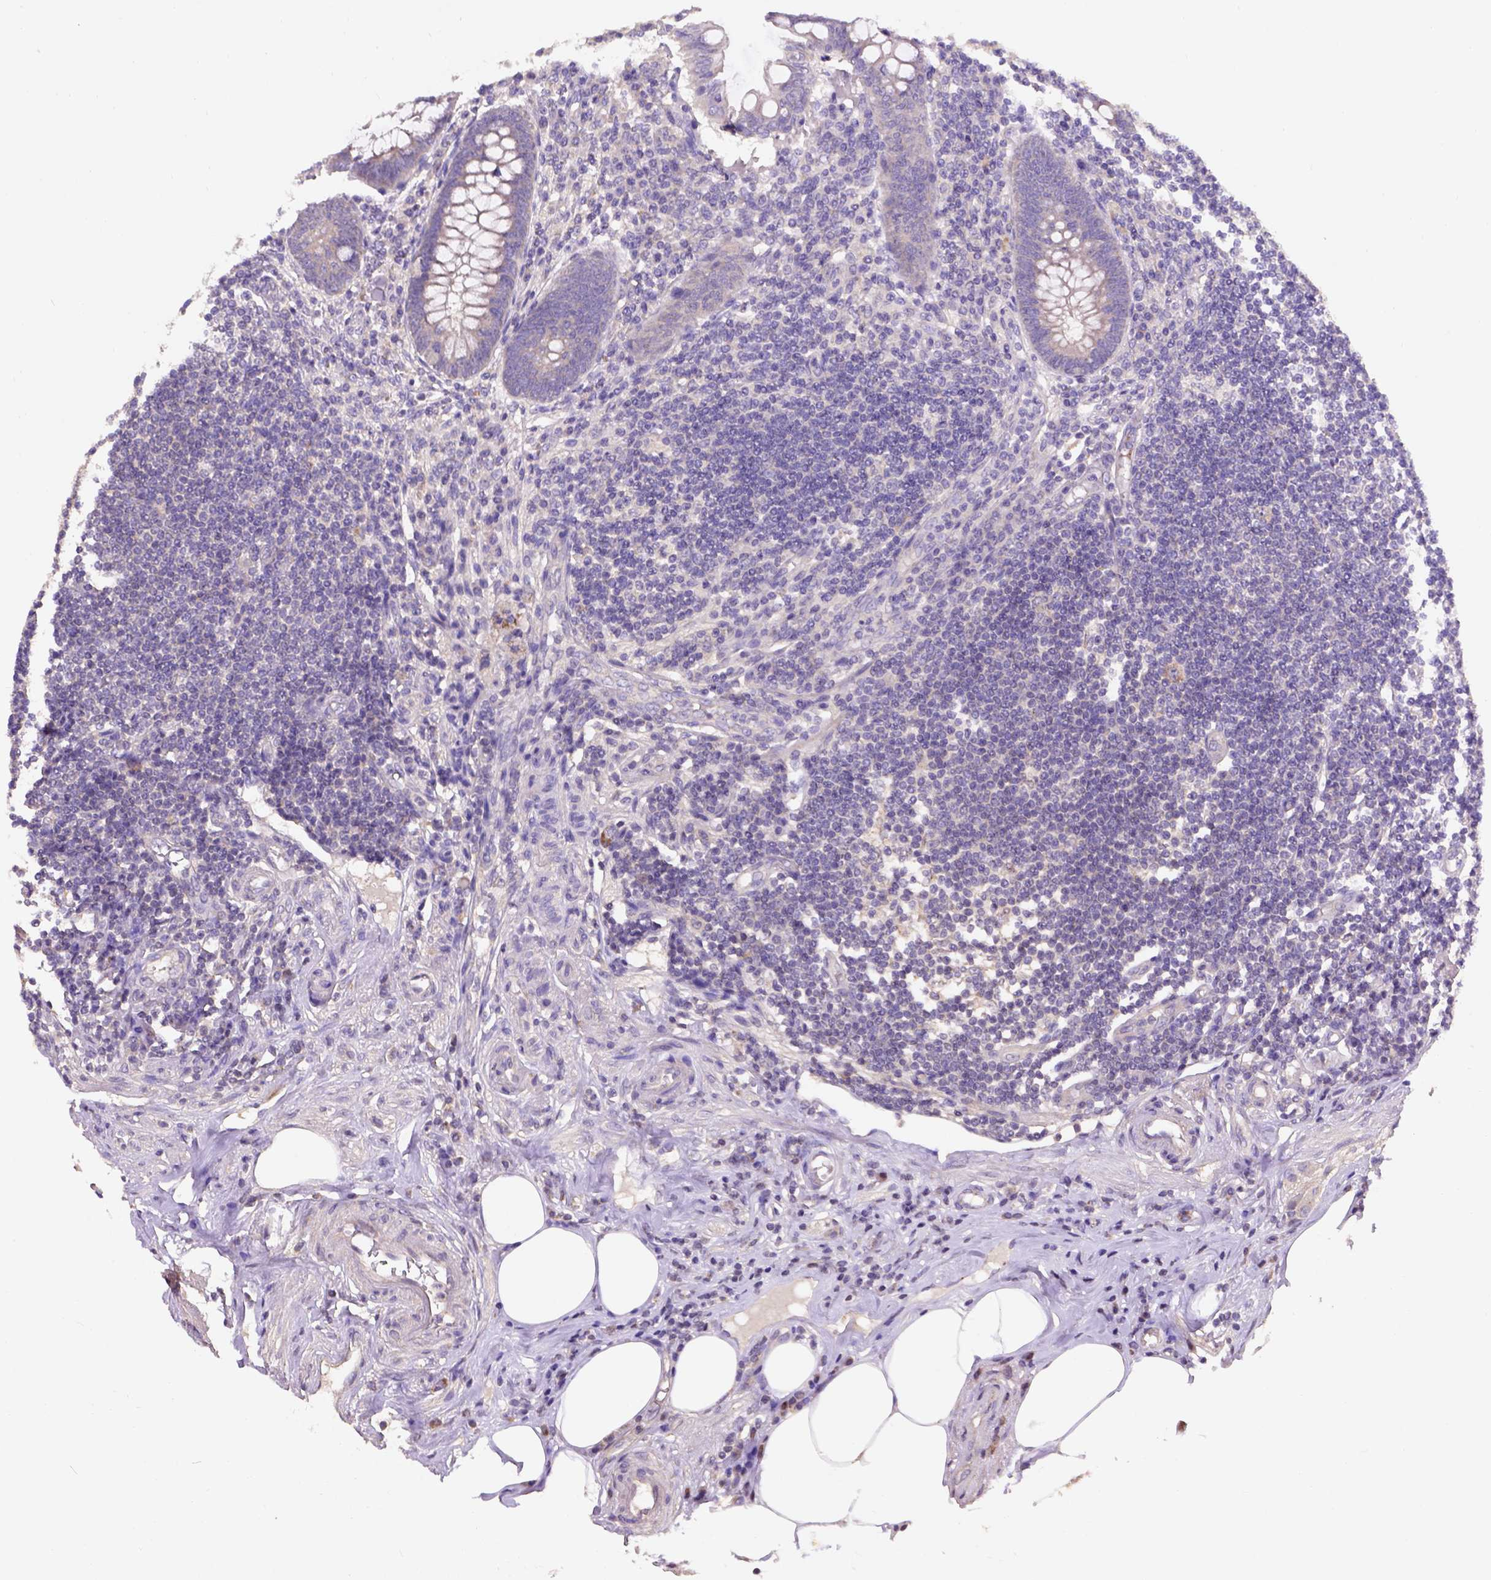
{"staining": {"intensity": "moderate", "quantity": "25%-75%", "location": "cytoplasmic/membranous"}, "tissue": "appendix", "cell_type": "Glandular cells", "image_type": "normal", "snomed": [{"axis": "morphology", "description": "Normal tissue, NOS"}, {"axis": "topography", "description": "Appendix"}], "caption": "This is a photomicrograph of immunohistochemistry (IHC) staining of normal appendix, which shows moderate expression in the cytoplasmic/membranous of glandular cells.", "gene": "KBTBD8", "patient": {"sex": "female", "age": 57}}